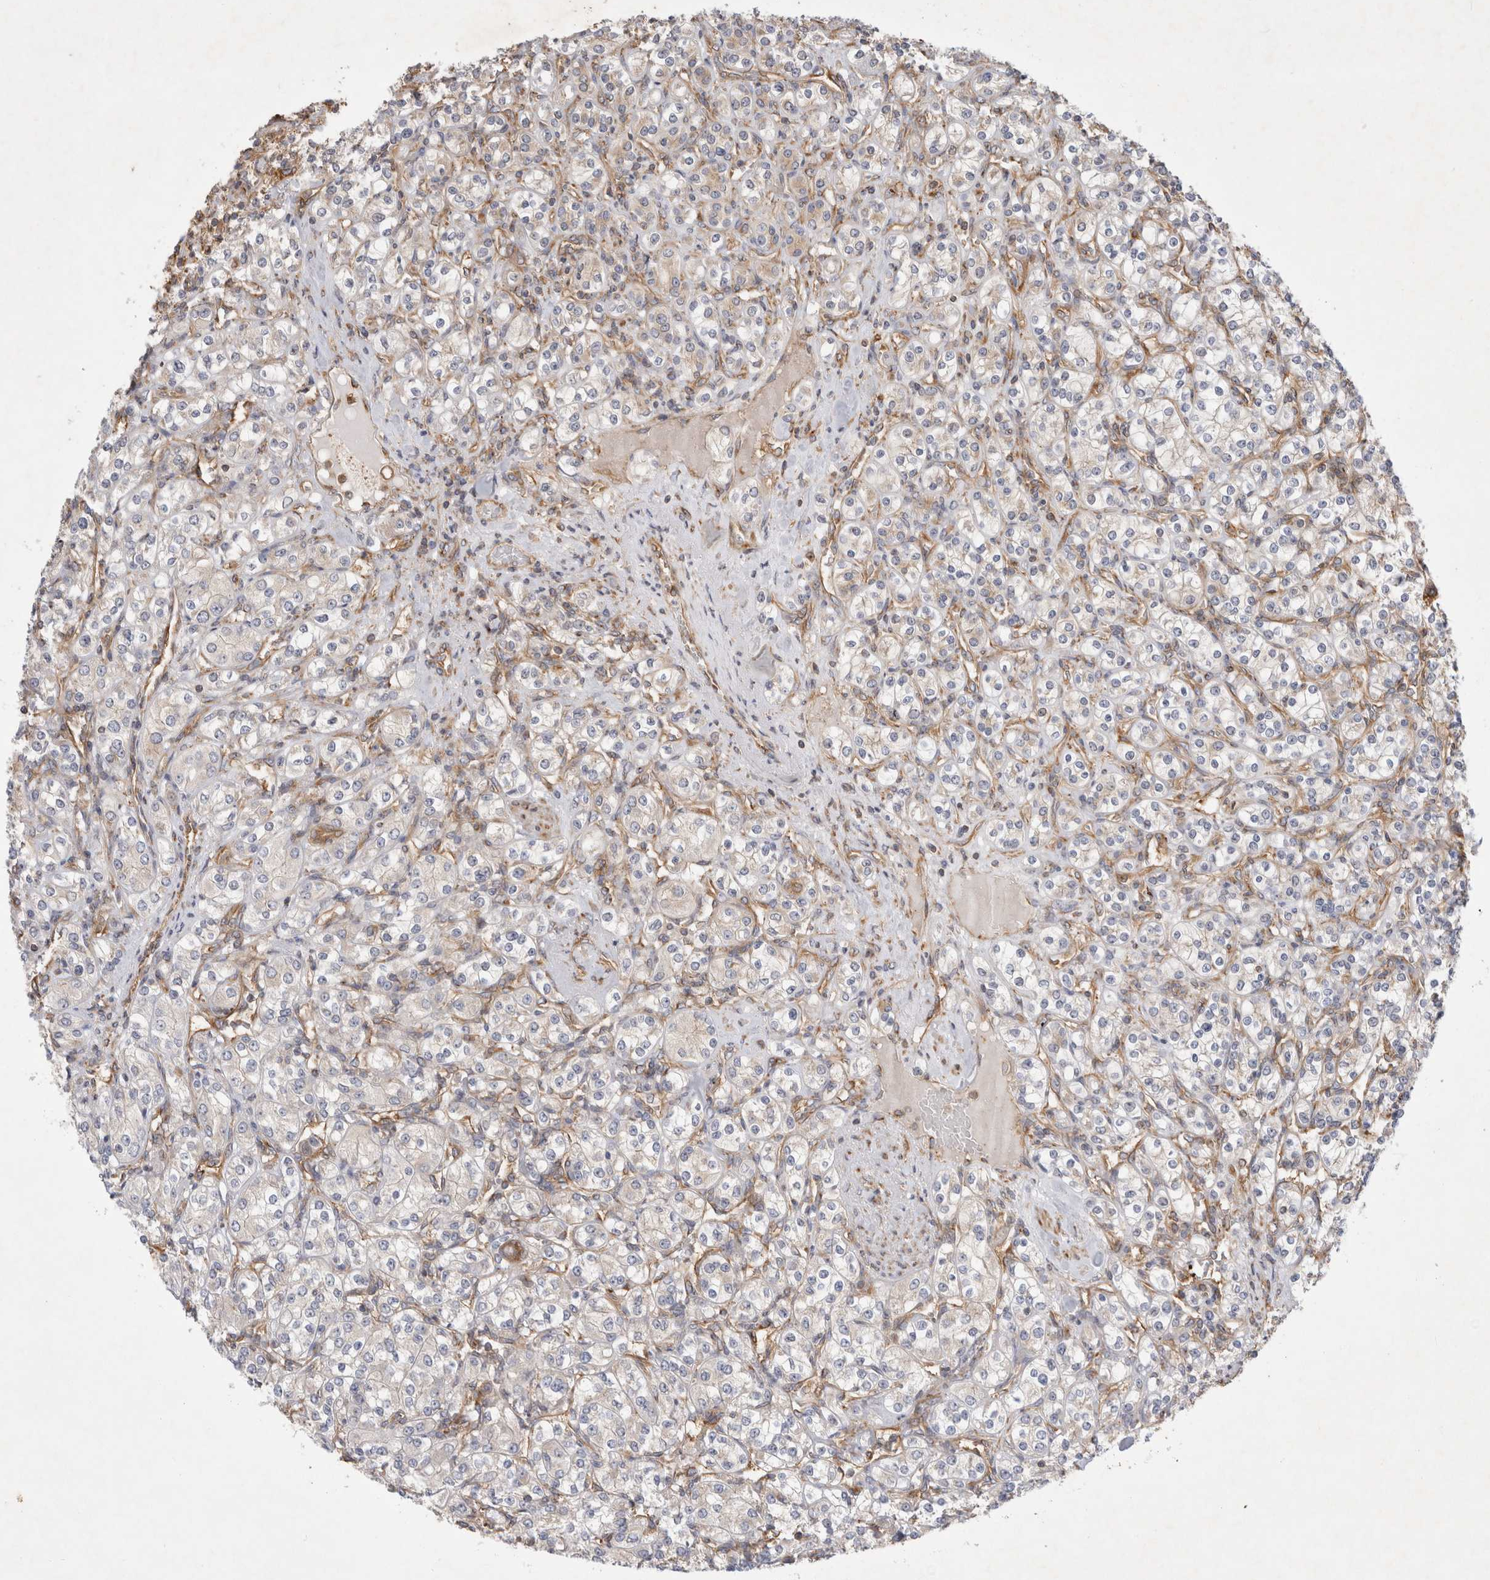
{"staining": {"intensity": "weak", "quantity": "25%-75%", "location": "cytoplasmic/membranous"}, "tissue": "renal cancer", "cell_type": "Tumor cells", "image_type": "cancer", "snomed": [{"axis": "morphology", "description": "Adenocarcinoma, NOS"}, {"axis": "topography", "description": "Kidney"}], "caption": "The micrograph displays a brown stain indicating the presence of a protein in the cytoplasmic/membranous of tumor cells in renal cancer (adenocarcinoma). The protein of interest is shown in brown color, while the nuclei are stained blue.", "gene": "GPR150", "patient": {"sex": "male", "age": 77}}